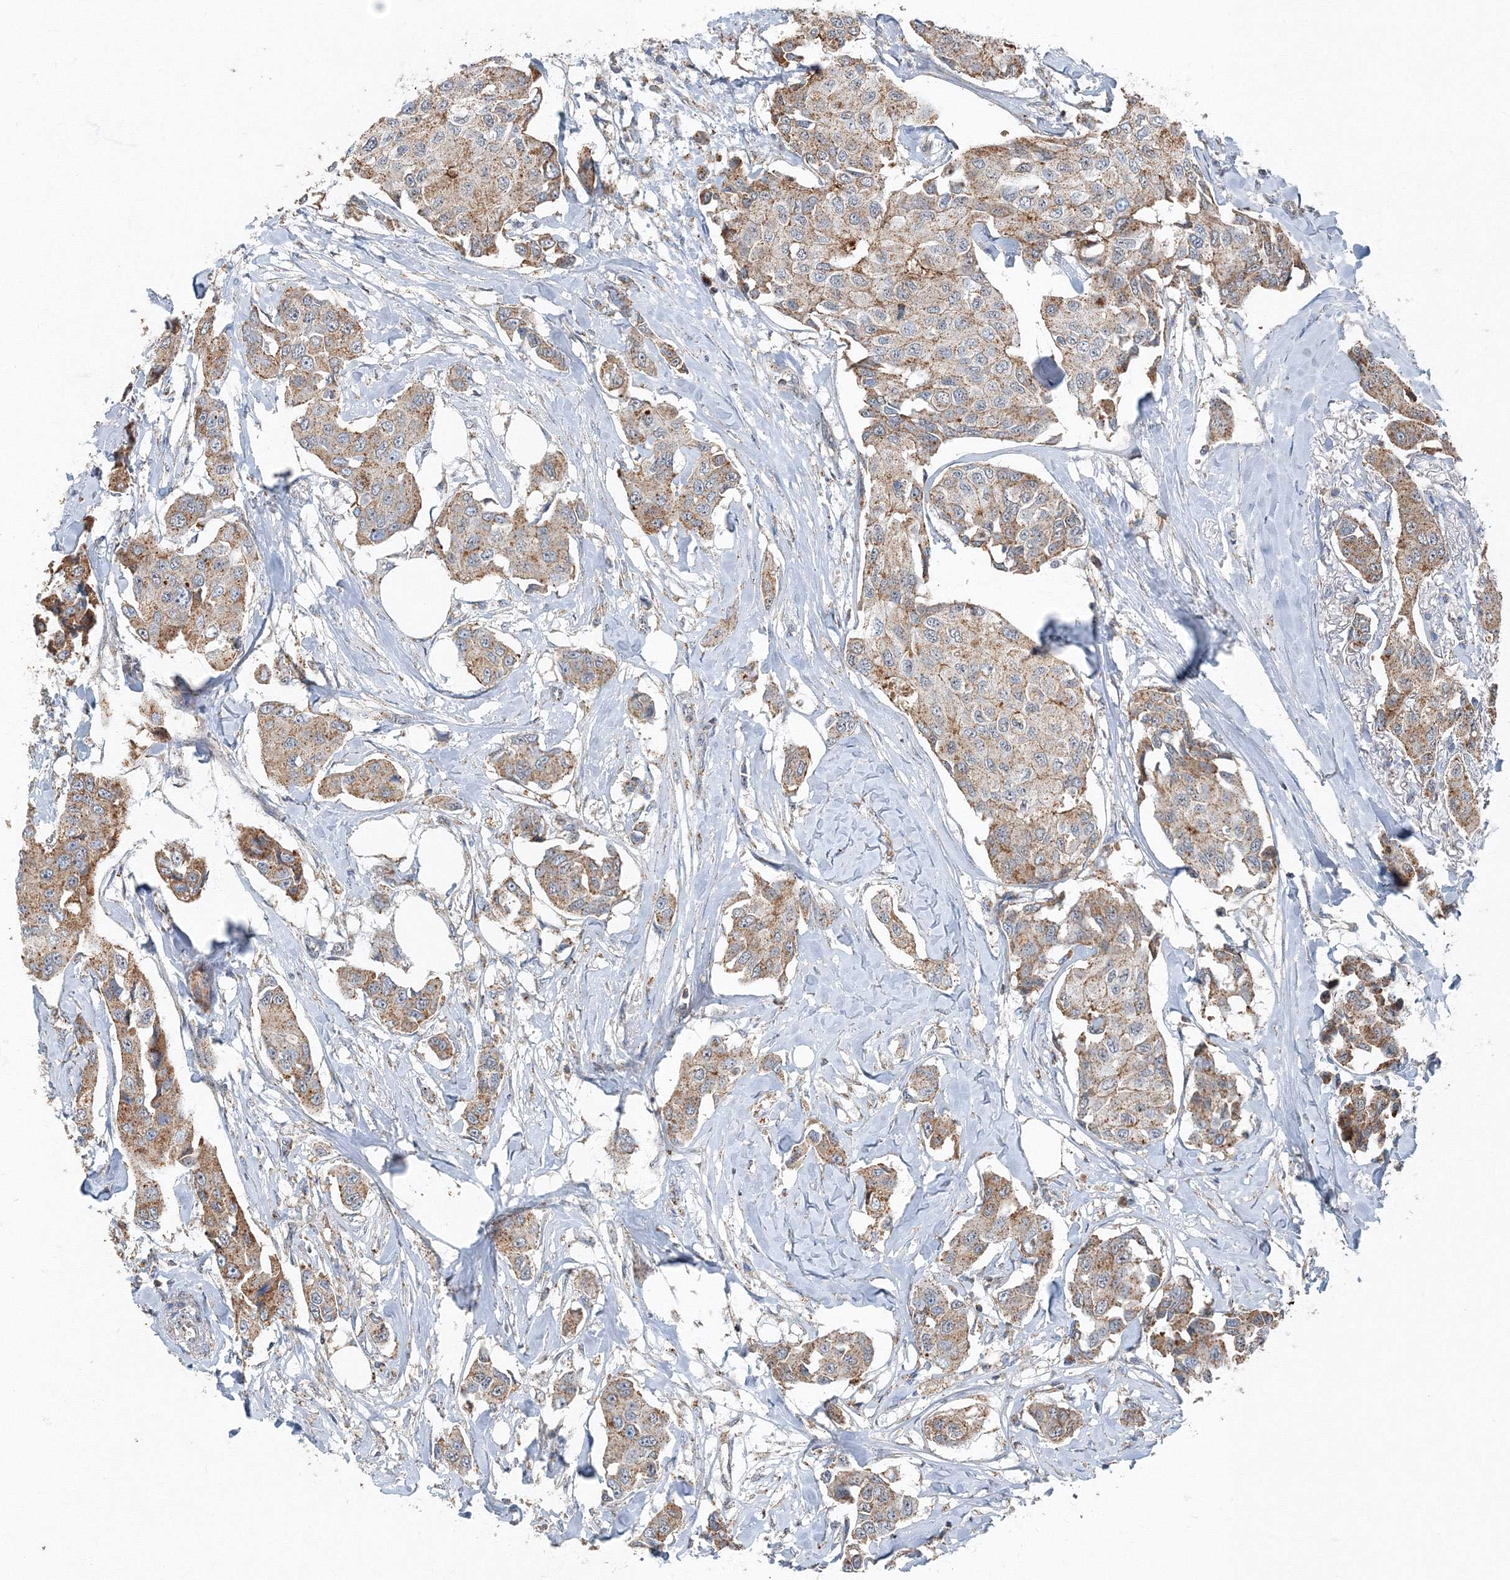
{"staining": {"intensity": "moderate", "quantity": ">75%", "location": "cytoplasmic/membranous"}, "tissue": "breast cancer", "cell_type": "Tumor cells", "image_type": "cancer", "snomed": [{"axis": "morphology", "description": "Duct carcinoma"}, {"axis": "topography", "description": "Breast"}], "caption": "Human breast cancer stained for a protein (brown) reveals moderate cytoplasmic/membranous positive staining in approximately >75% of tumor cells.", "gene": "AASDH", "patient": {"sex": "female", "age": 80}}